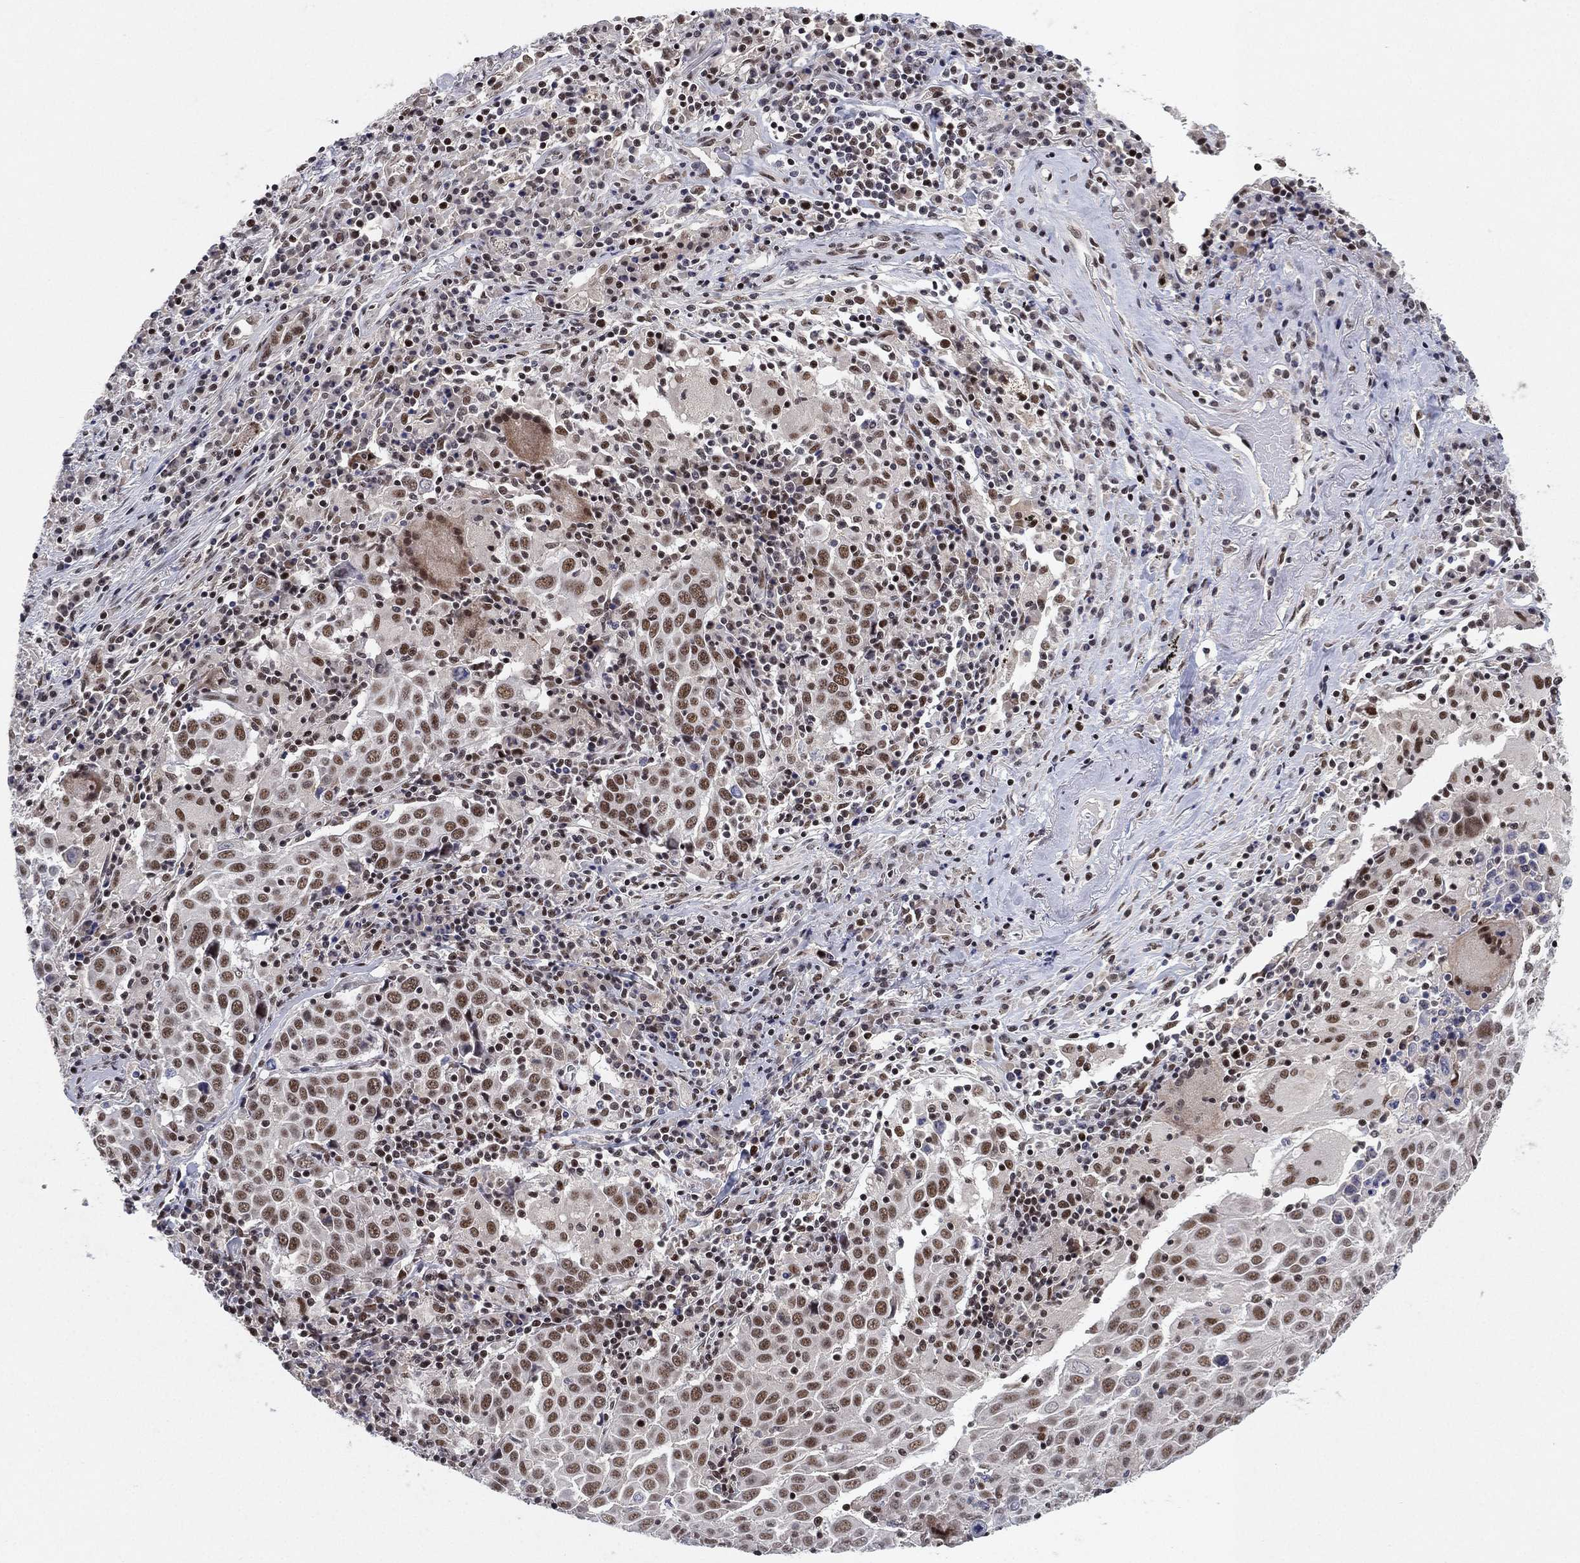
{"staining": {"intensity": "moderate", "quantity": "25%-75%", "location": "nuclear"}, "tissue": "lung cancer", "cell_type": "Tumor cells", "image_type": "cancer", "snomed": [{"axis": "morphology", "description": "Squamous cell carcinoma, NOS"}, {"axis": "topography", "description": "Lung"}], "caption": "Immunohistochemical staining of human squamous cell carcinoma (lung) displays medium levels of moderate nuclear protein staining in about 25%-75% of tumor cells.", "gene": "DGCR8", "patient": {"sex": "male", "age": 57}}